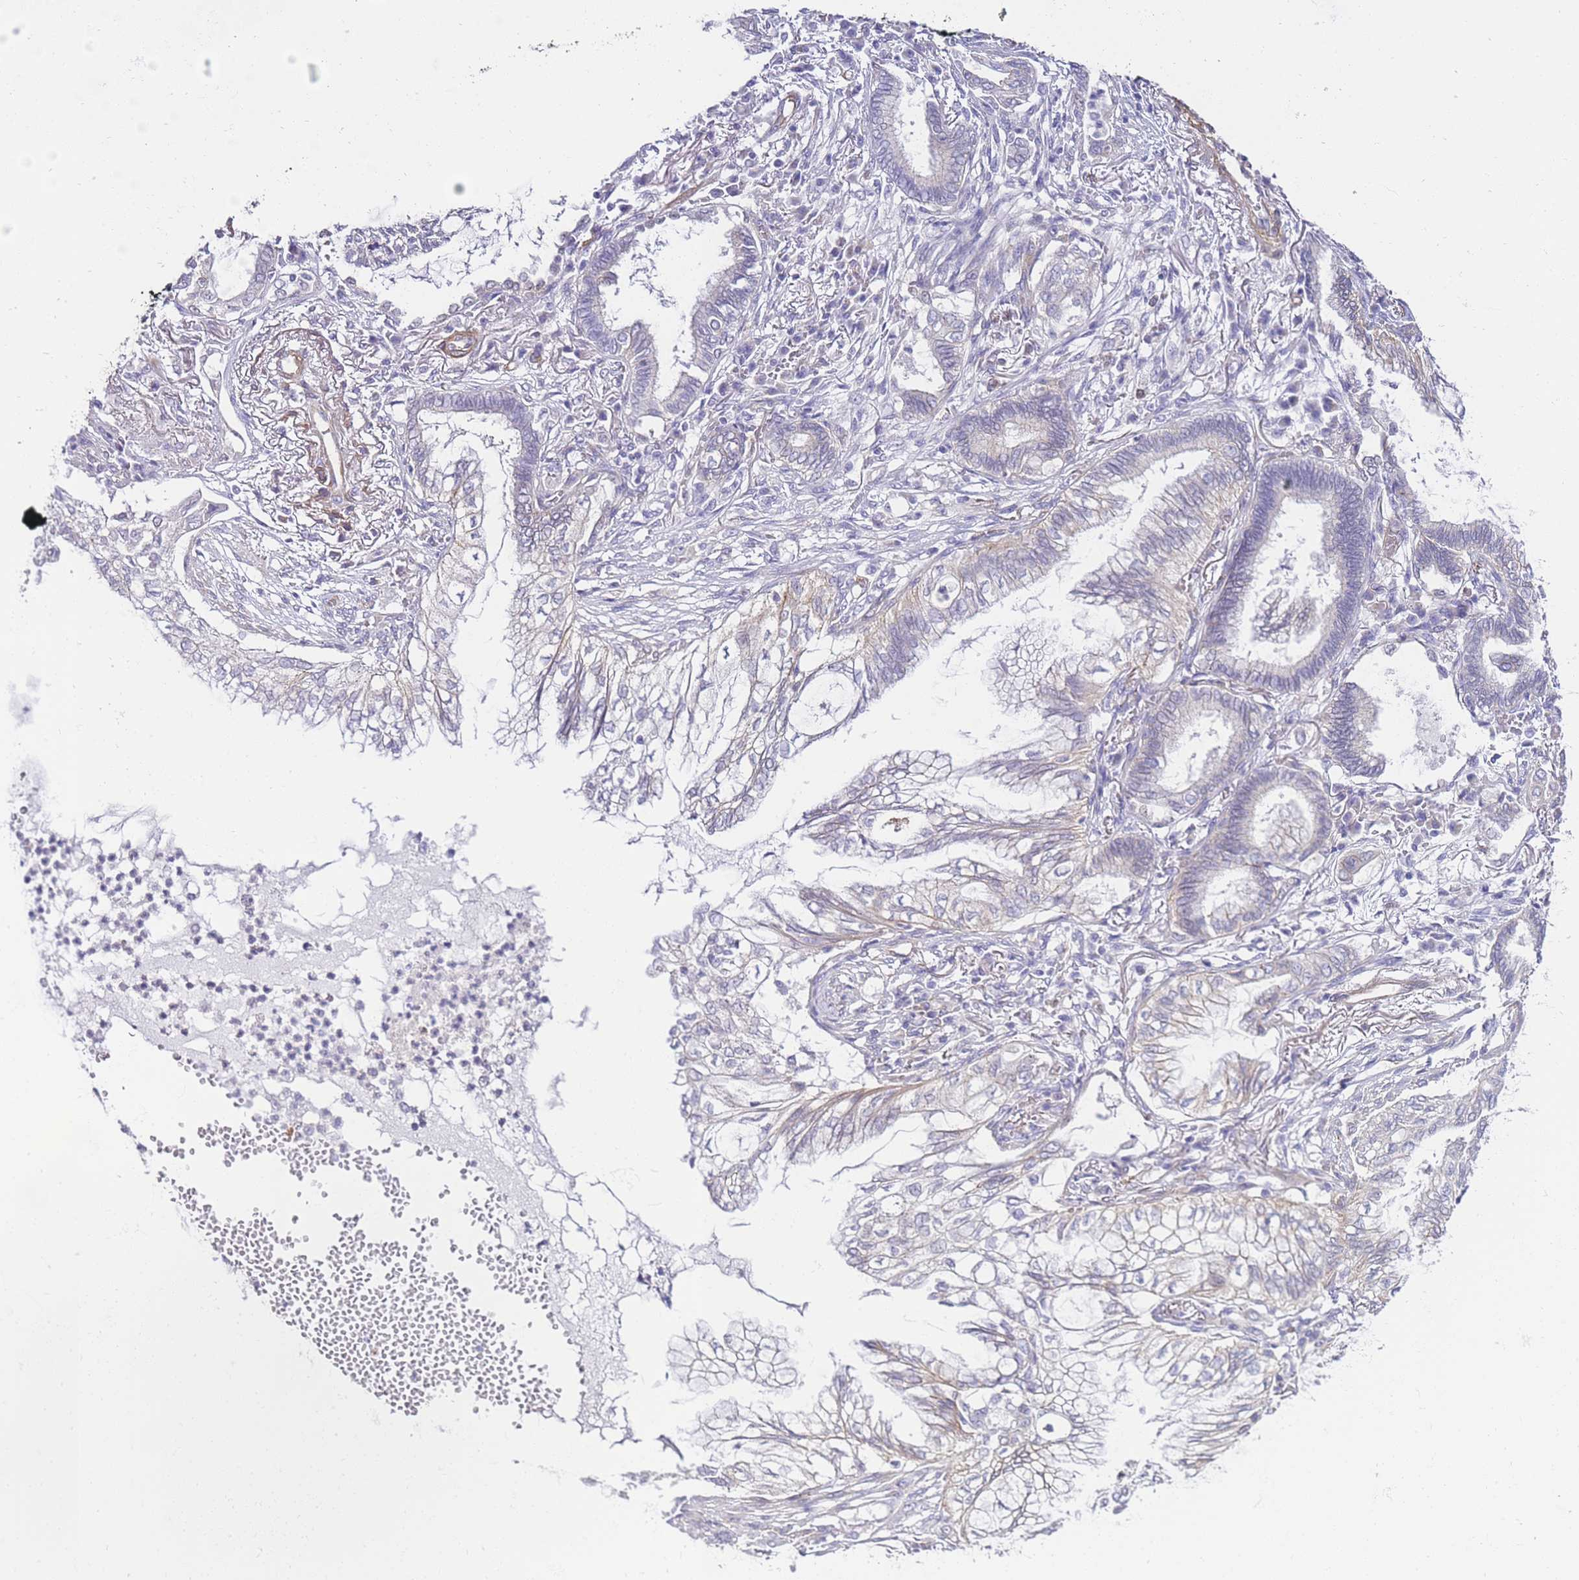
{"staining": {"intensity": "negative", "quantity": "none", "location": "none"}, "tissue": "lung cancer", "cell_type": "Tumor cells", "image_type": "cancer", "snomed": [{"axis": "morphology", "description": "Adenocarcinoma, NOS"}, {"axis": "topography", "description": "Lung"}], "caption": "IHC of adenocarcinoma (lung) displays no expression in tumor cells.", "gene": "PDCD7", "patient": {"sex": "female", "age": 70}}